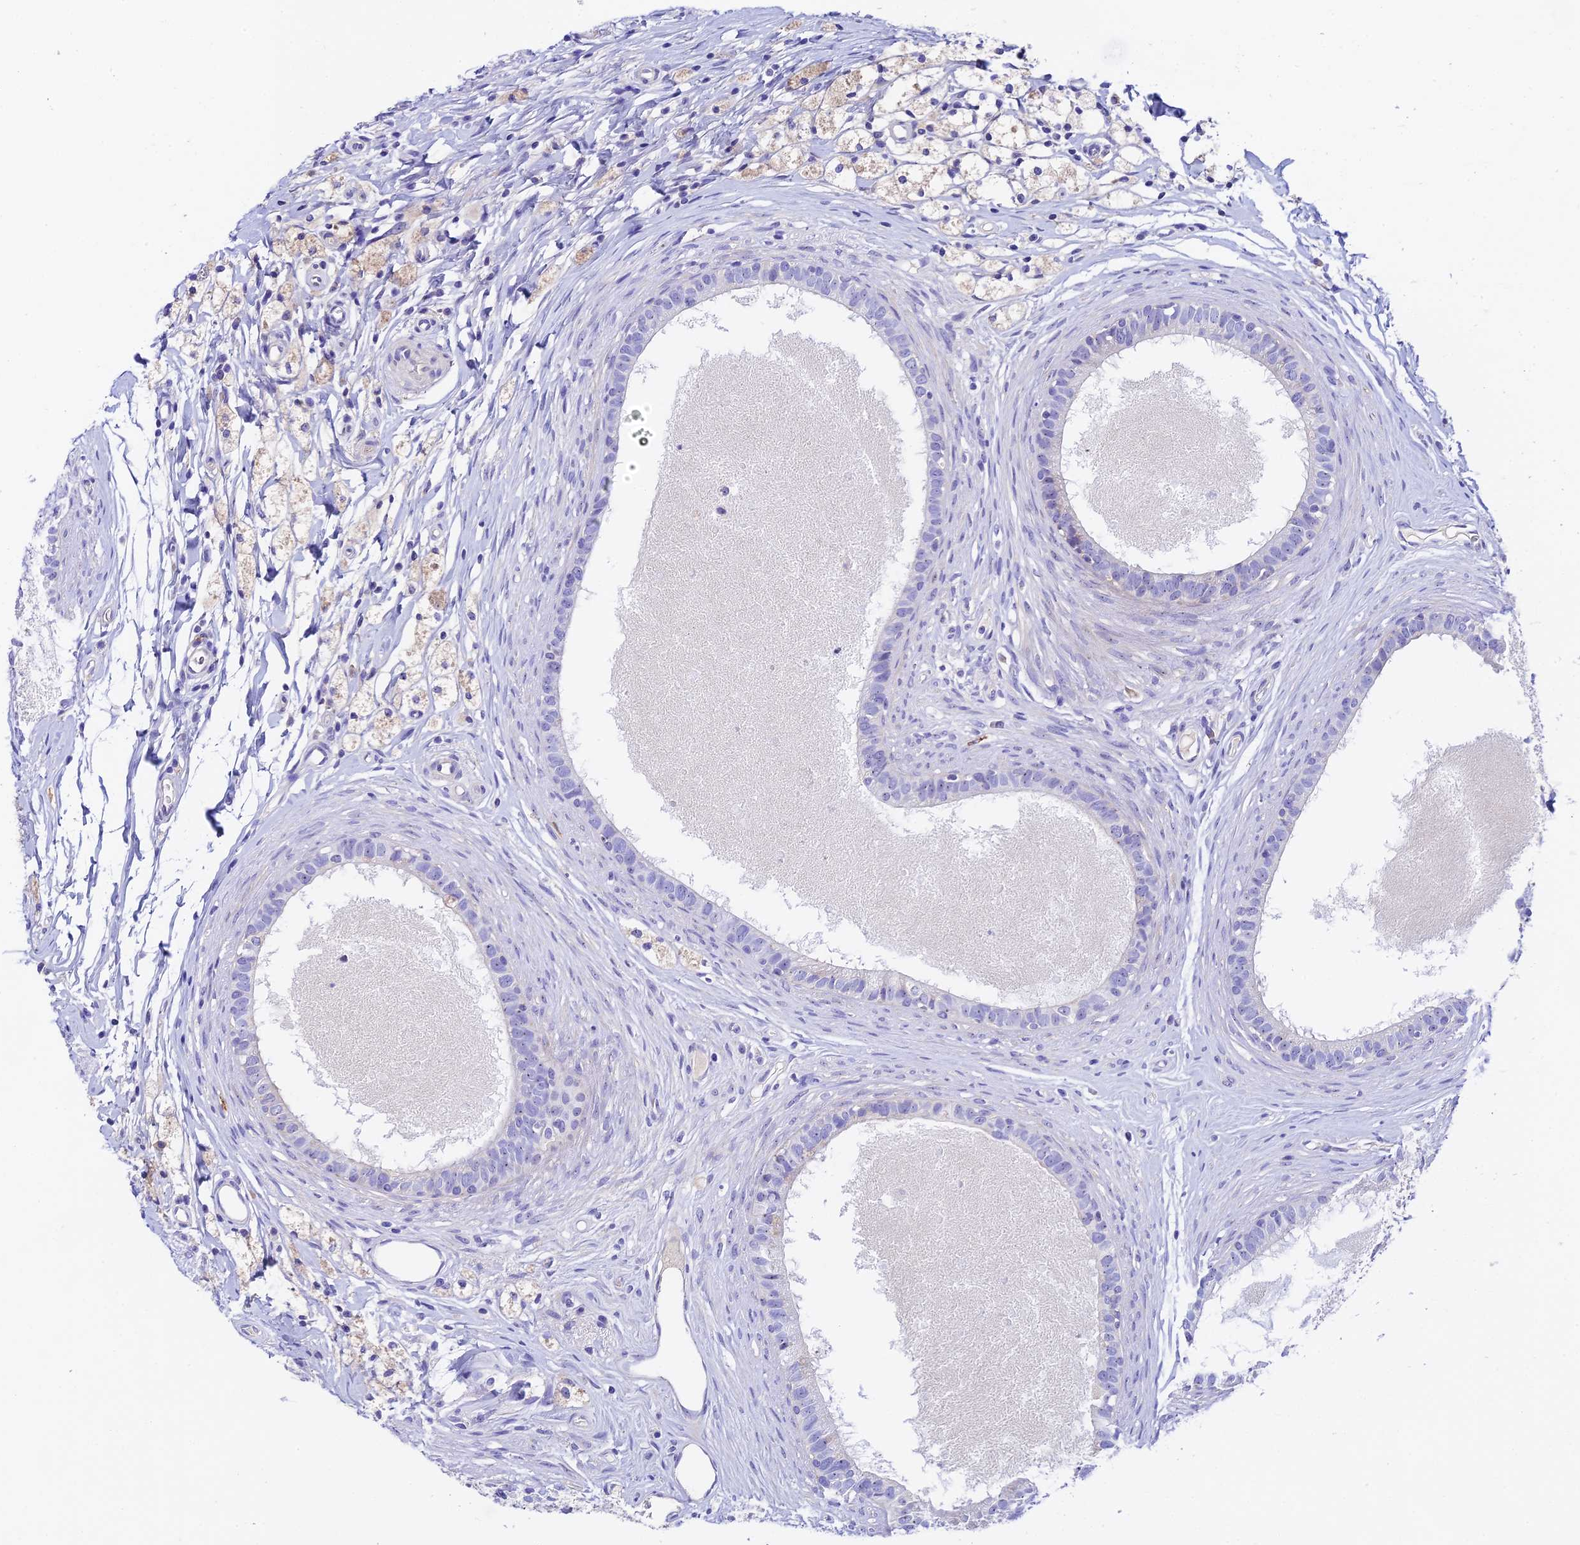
{"staining": {"intensity": "negative", "quantity": "none", "location": "none"}, "tissue": "epididymis", "cell_type": "Glandular cells", "image_type": "normal", "snomed": [{"axis": "morphology", "description": "Normal tissue, NOS"}, {"axis": "topography", "description": "Epididymis"}], "caption": "A high-resolution micrograph shows IHC staining of benign epididymis, which displays no significant positivity in glandular cells.", "gene": "DUSP29", "patient": {"sex": "male", "age": 80}}